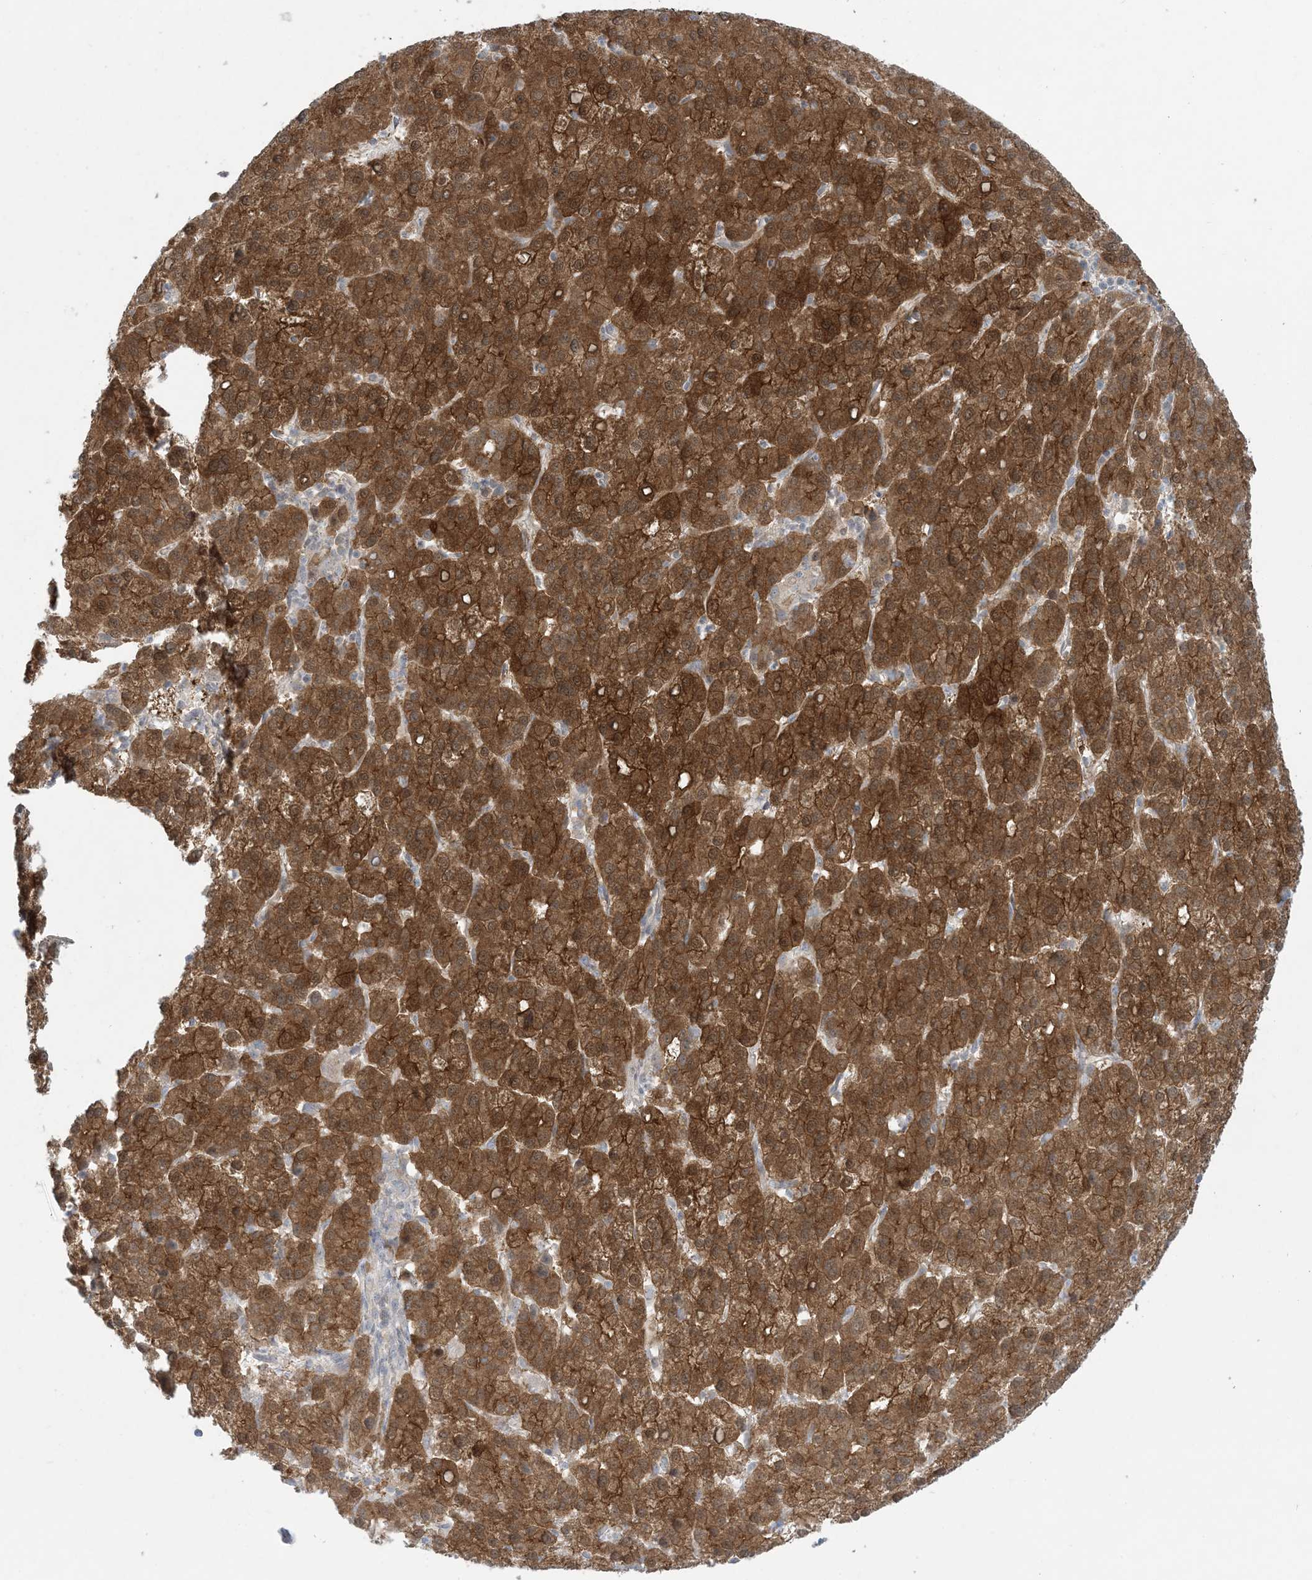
{"staining": {"intensity": "strong", "quantity": ">75%", "location": "cytoplasmic/membranous,nuclear"}, "tissue": "liver cancer", "cell_type": "Tumor cells", "image_type": "cancer", "snomed": [{"axis": "morphology", "description": "Carcinoma, Hepatocellular, NOS"}, {"axis": "topography", "description": "Liver"}], "caption": "Immunohistochemical staining of human hepatocellular carcinoma (liver) exhibits high levels of strong cytoplasmic/membranous and nuclear expression in about >75% of tumor cells. The staining was performed using DAB (3,3'-diaminobenzidine), with brown indicating positive protein expression. Nuclei are stained blue with hematoxylin.", "gene": "NRBP2", "patient": {"sex": "female", "age": 58}}